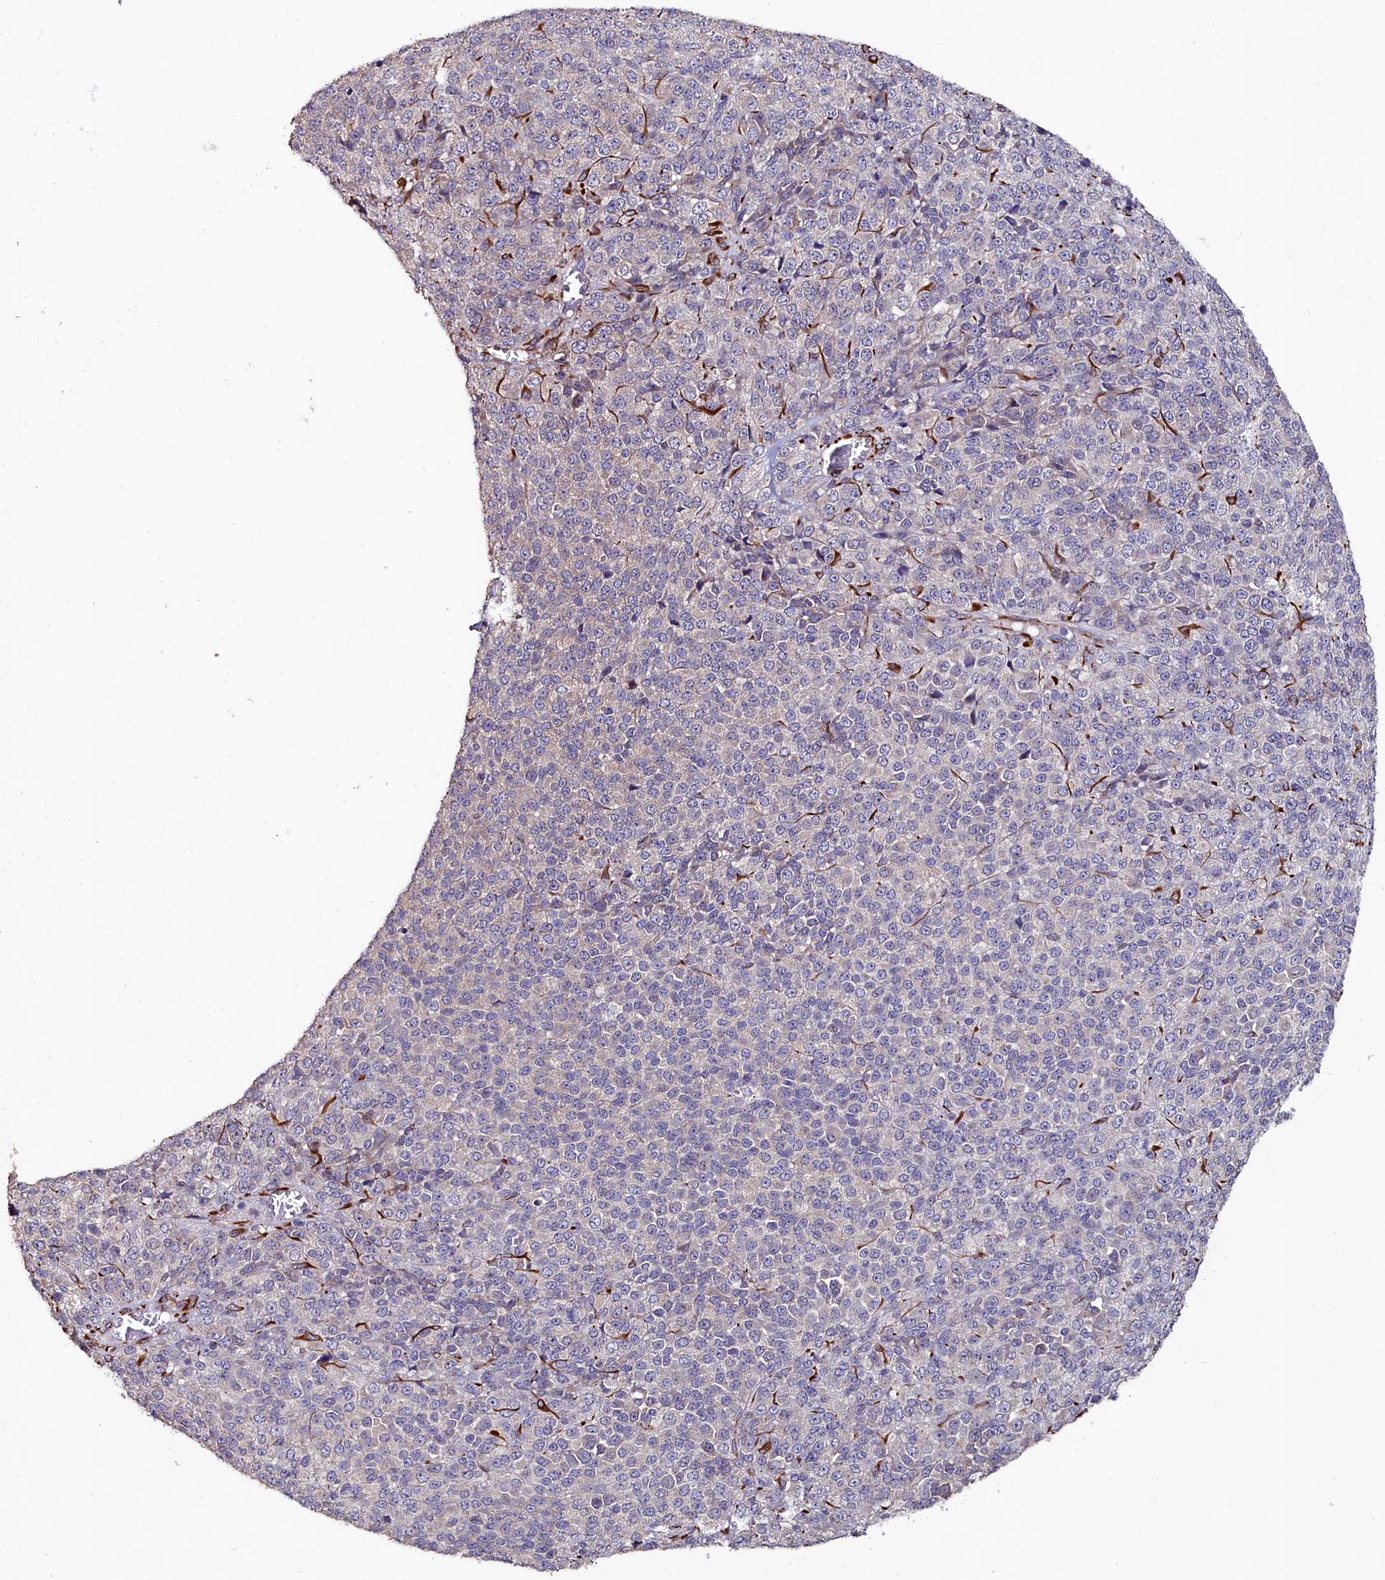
{"staining": {"intensity": "negative", "quantity": "none", "location": "none"}, "tissue": "melanoma", "cell_type": "Tumor cells", "image_type": "cancer", "snomed": [{"axis": "morphology", "description": "Malignant melanoma, Metastatic site"}, {"axis": "topography", "description": "Brain"}], "caption": "High magnification brightfield microscopy of melanoma stained with DAB (3,3'-diaminobenzidine) (brown) and counterstained with hematoxylin (blue): tumor cells show no significant expression.", "gene": "C4orf19", "patient": {"sex": "female", "age": 56}}